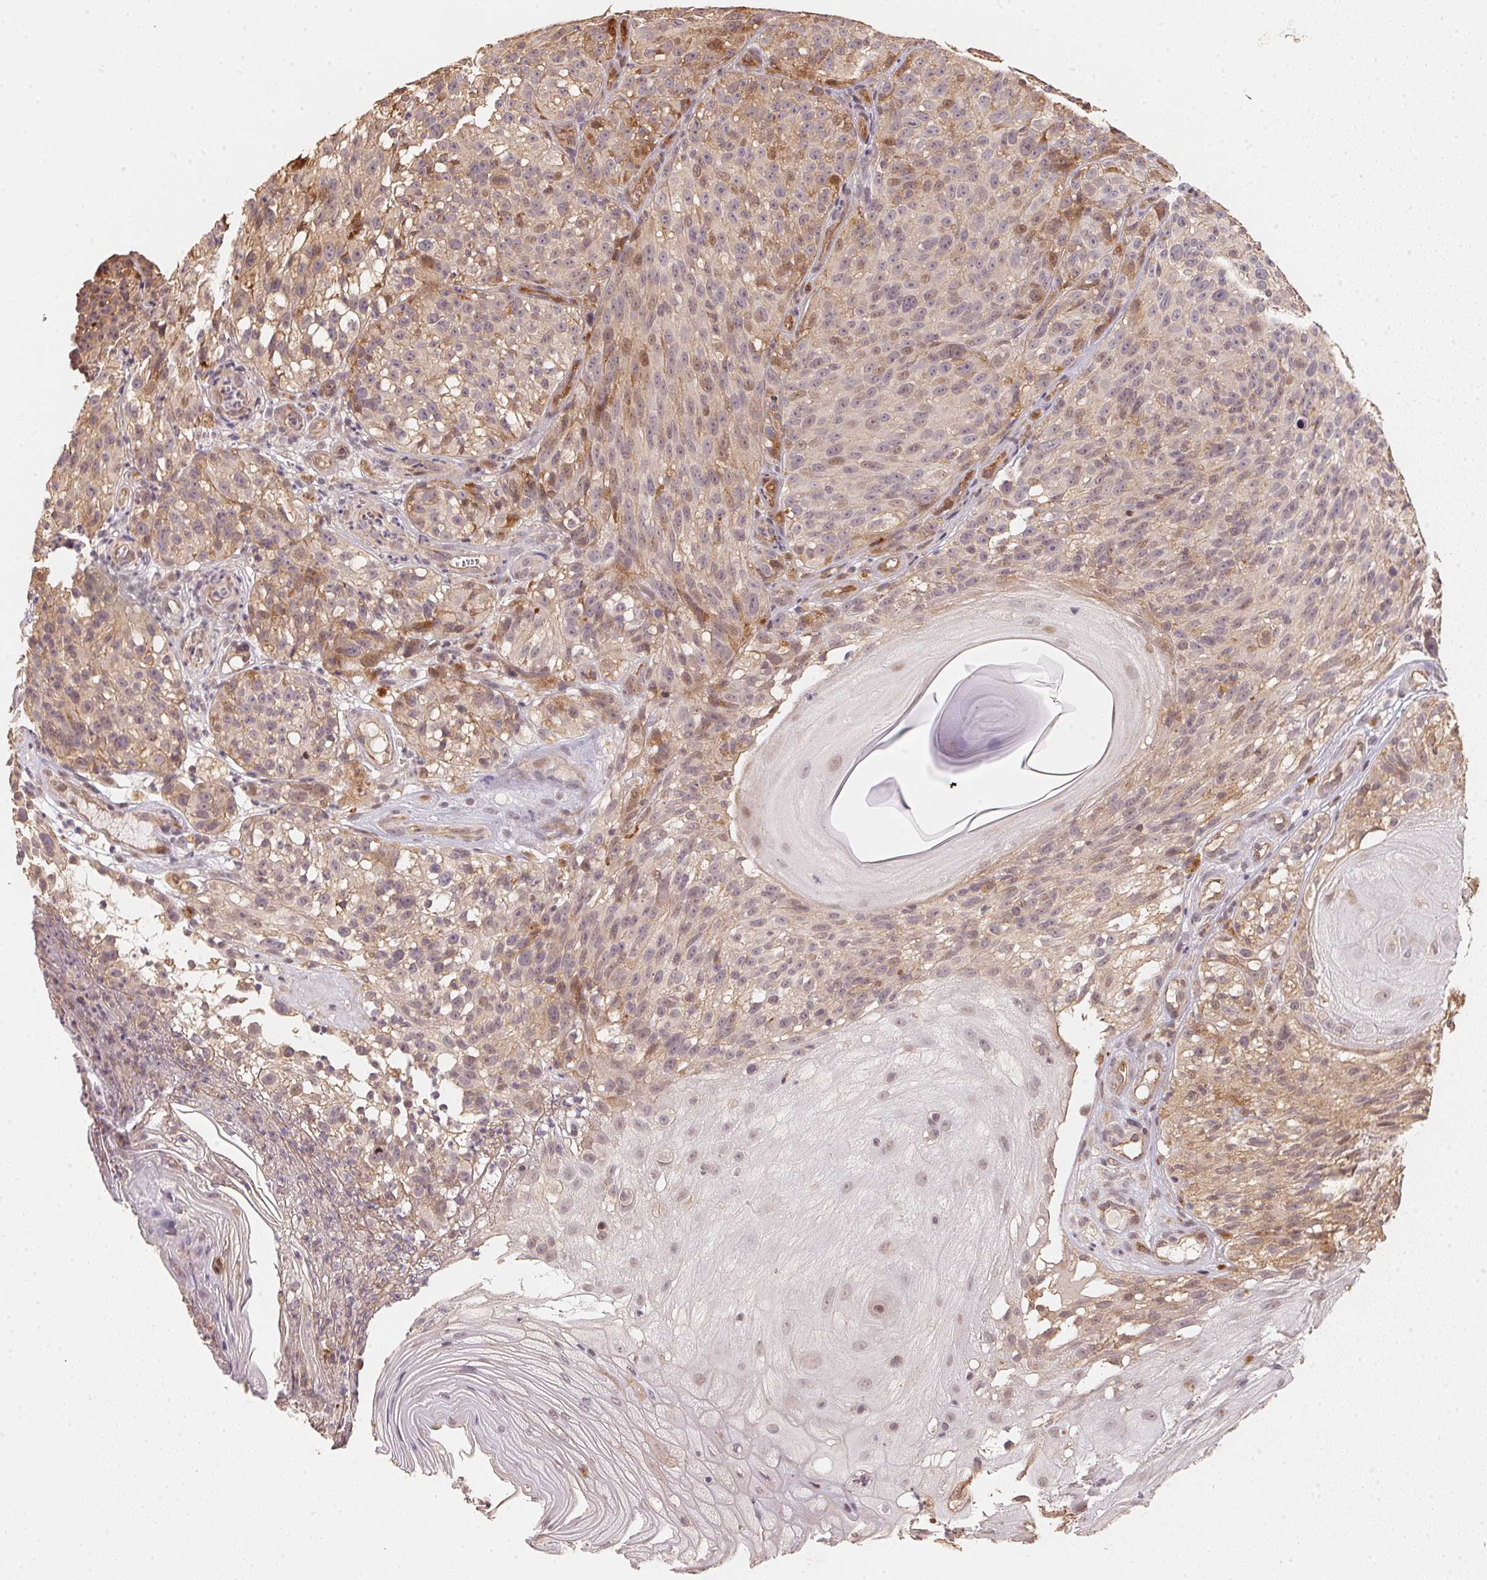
{"staining": {"intensity": "weak", "quantity": "<25%", "location": "cytoplasmic/membranous"}, "tissue": "melanoma", "cell_type": "Tumor cells", "image_type": "cancer", "snomed": [{"axis": "morphology", "description": "Malignant melanoma, NOS"}, {"axis": "topography", "description": "Skin"}], "caption": "Tumor cells are negative for protein expression in human melanoma.", "gene": "TMEM222", "patient": {"sex": "female", "age": 85}}